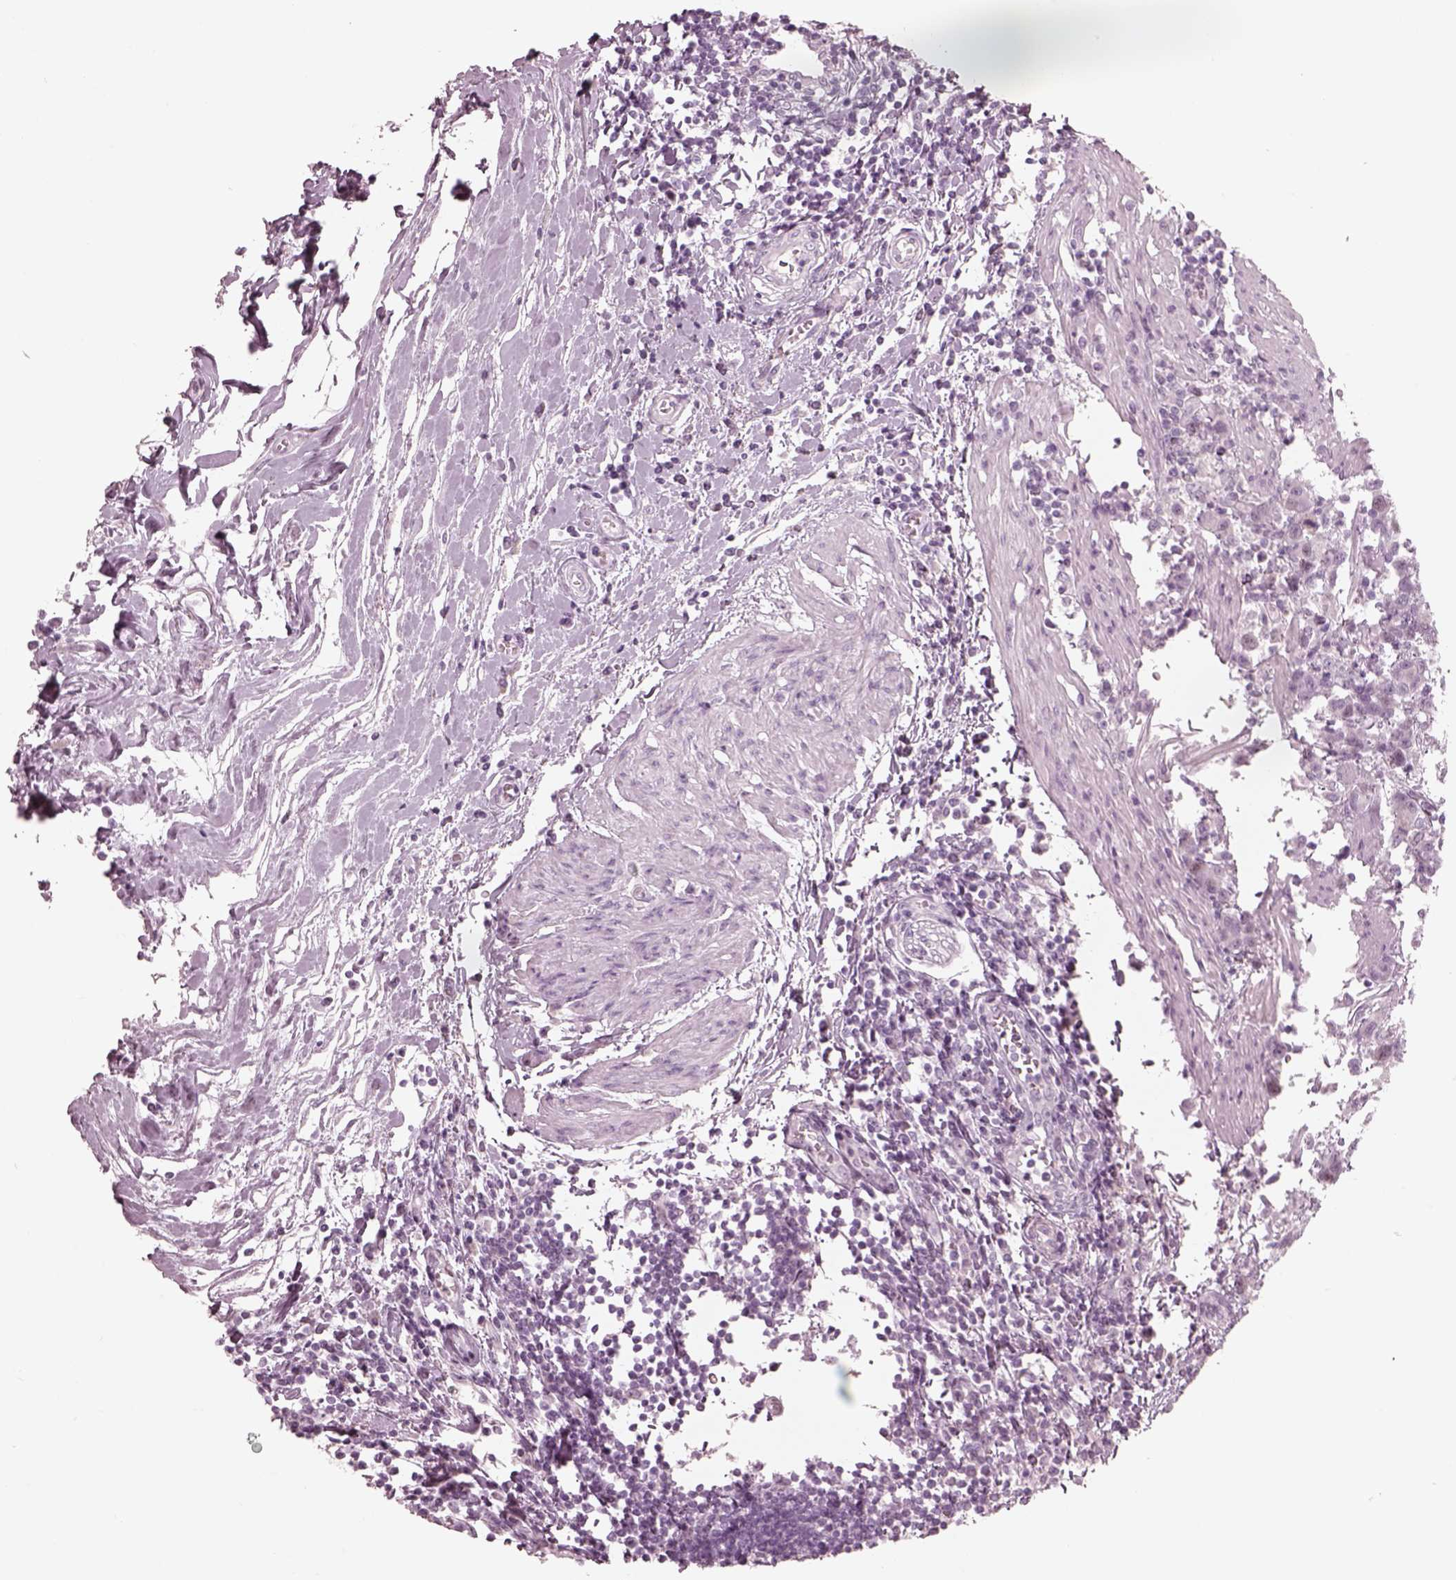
{"staining": {"intensity": "negative", "quantity": "none", "location": "none"}, "tissue": "urothelial cancer", "cell_type": "Tumor cells", "image_type": "cancer", "snomed": [{"axis": "morphology", "description": "Urothelial carcinoma, High grade"}, {"axis": "topography", "description": "Urinary bladder"}], "caption": "Immunohistochemistry of urothelial cancer exhibits no positivity in tumor cells.", "gene": "KRTAP24-1", "patient": {"sex": "female", "age": 58}}